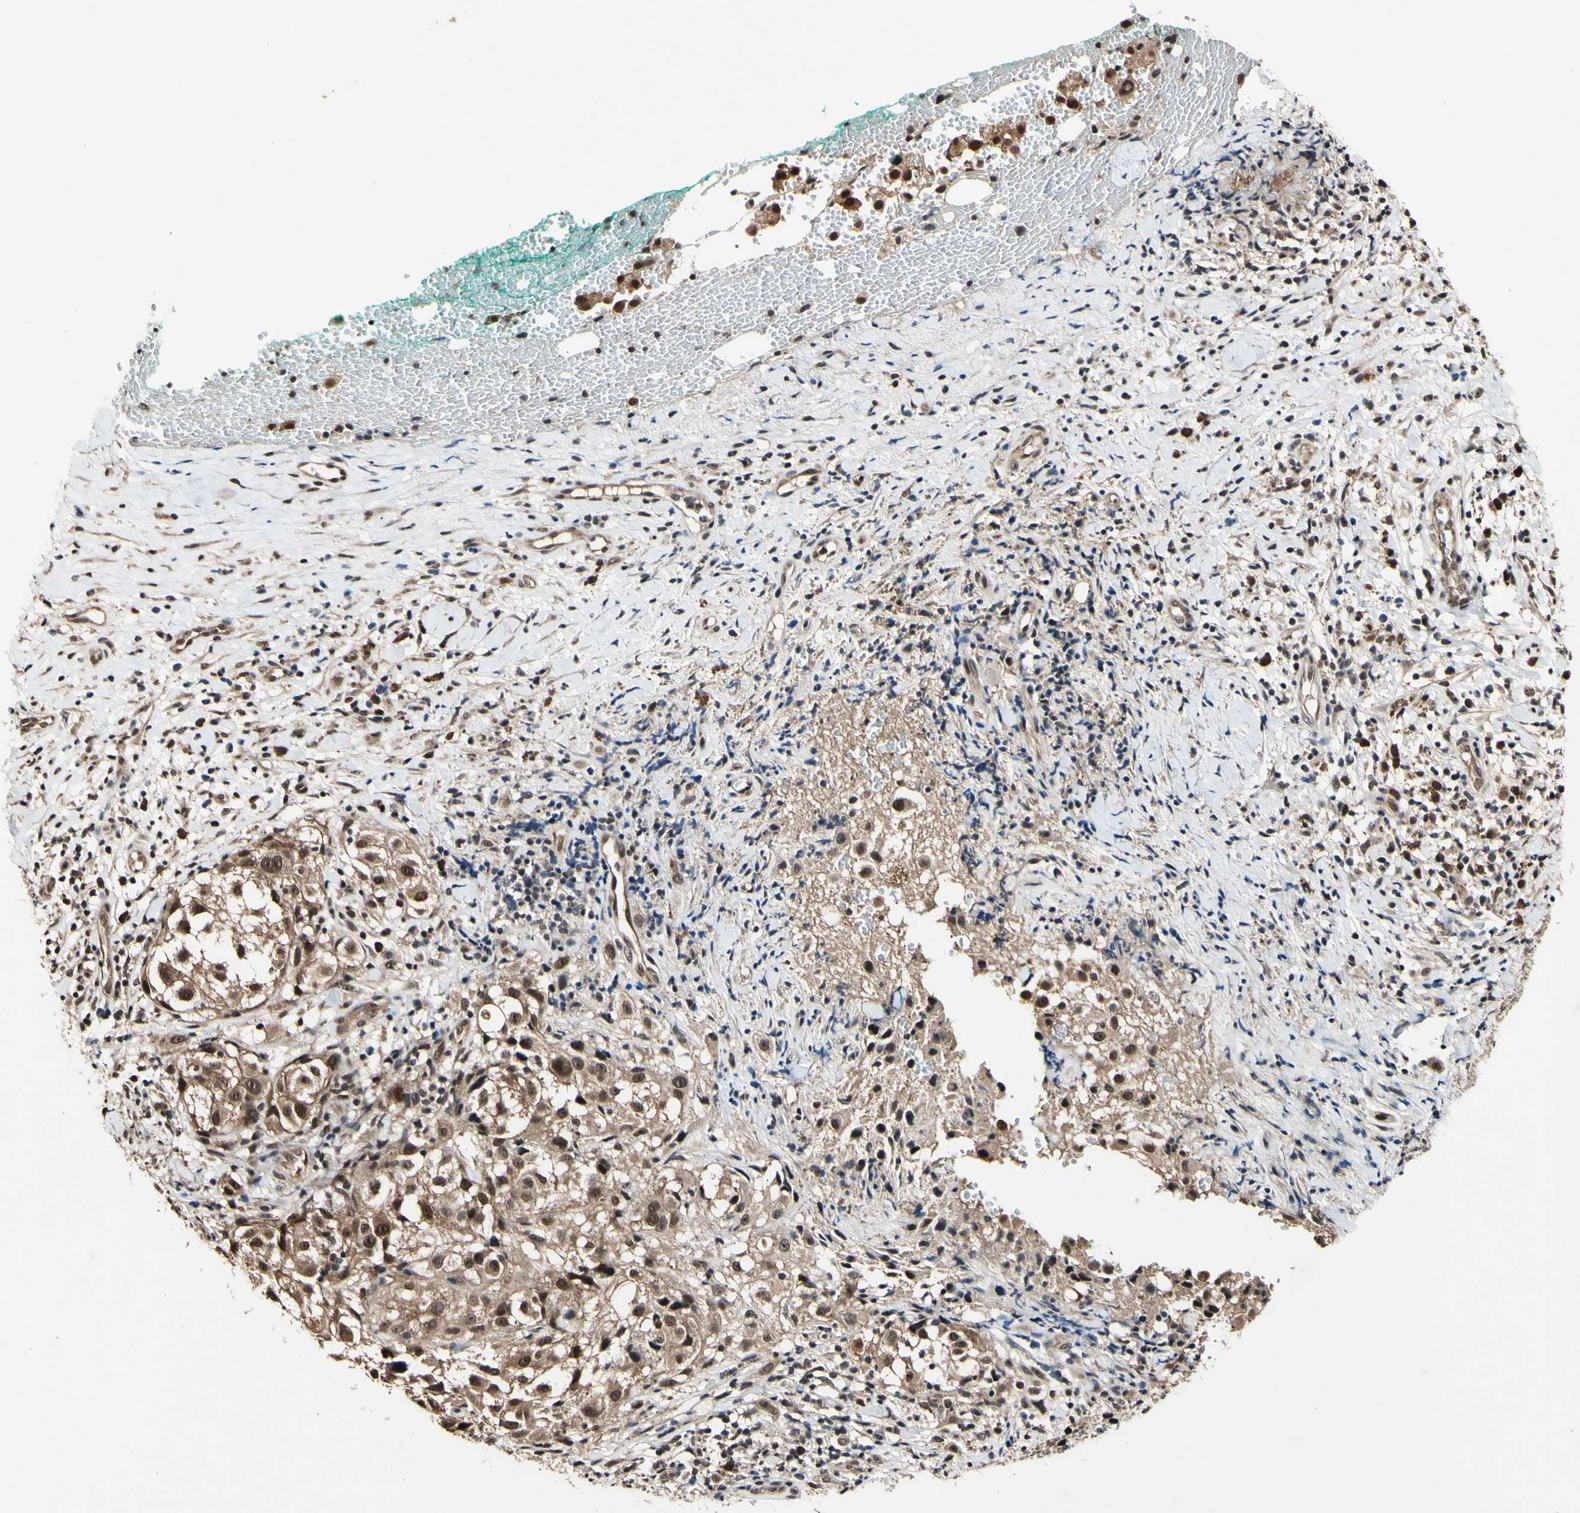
{"staining": {"intensity": "weak", "quantity": ">75%", "location": "cytoplasmic/membranous,nuclear"}, "tissue": "melanoma", "cell_type": "Tumor cells", "image_type": "cancer", "snomed": [{"axis": "morphology", "description": "Necrosis, NOS"}, {"axis": "morphology", "description": "Malignant melanoma, NOS"}, {"axis": "topography", "description": "Skin"}], "caption": "Malignant melanoma stained with a brown dye reveals weak cytoplasmic/membranous and nuclear positive expression in approximately >75% of tumor cells.", "gene": "PSMD10", "patient": {"sex": "female", "age": 87}}